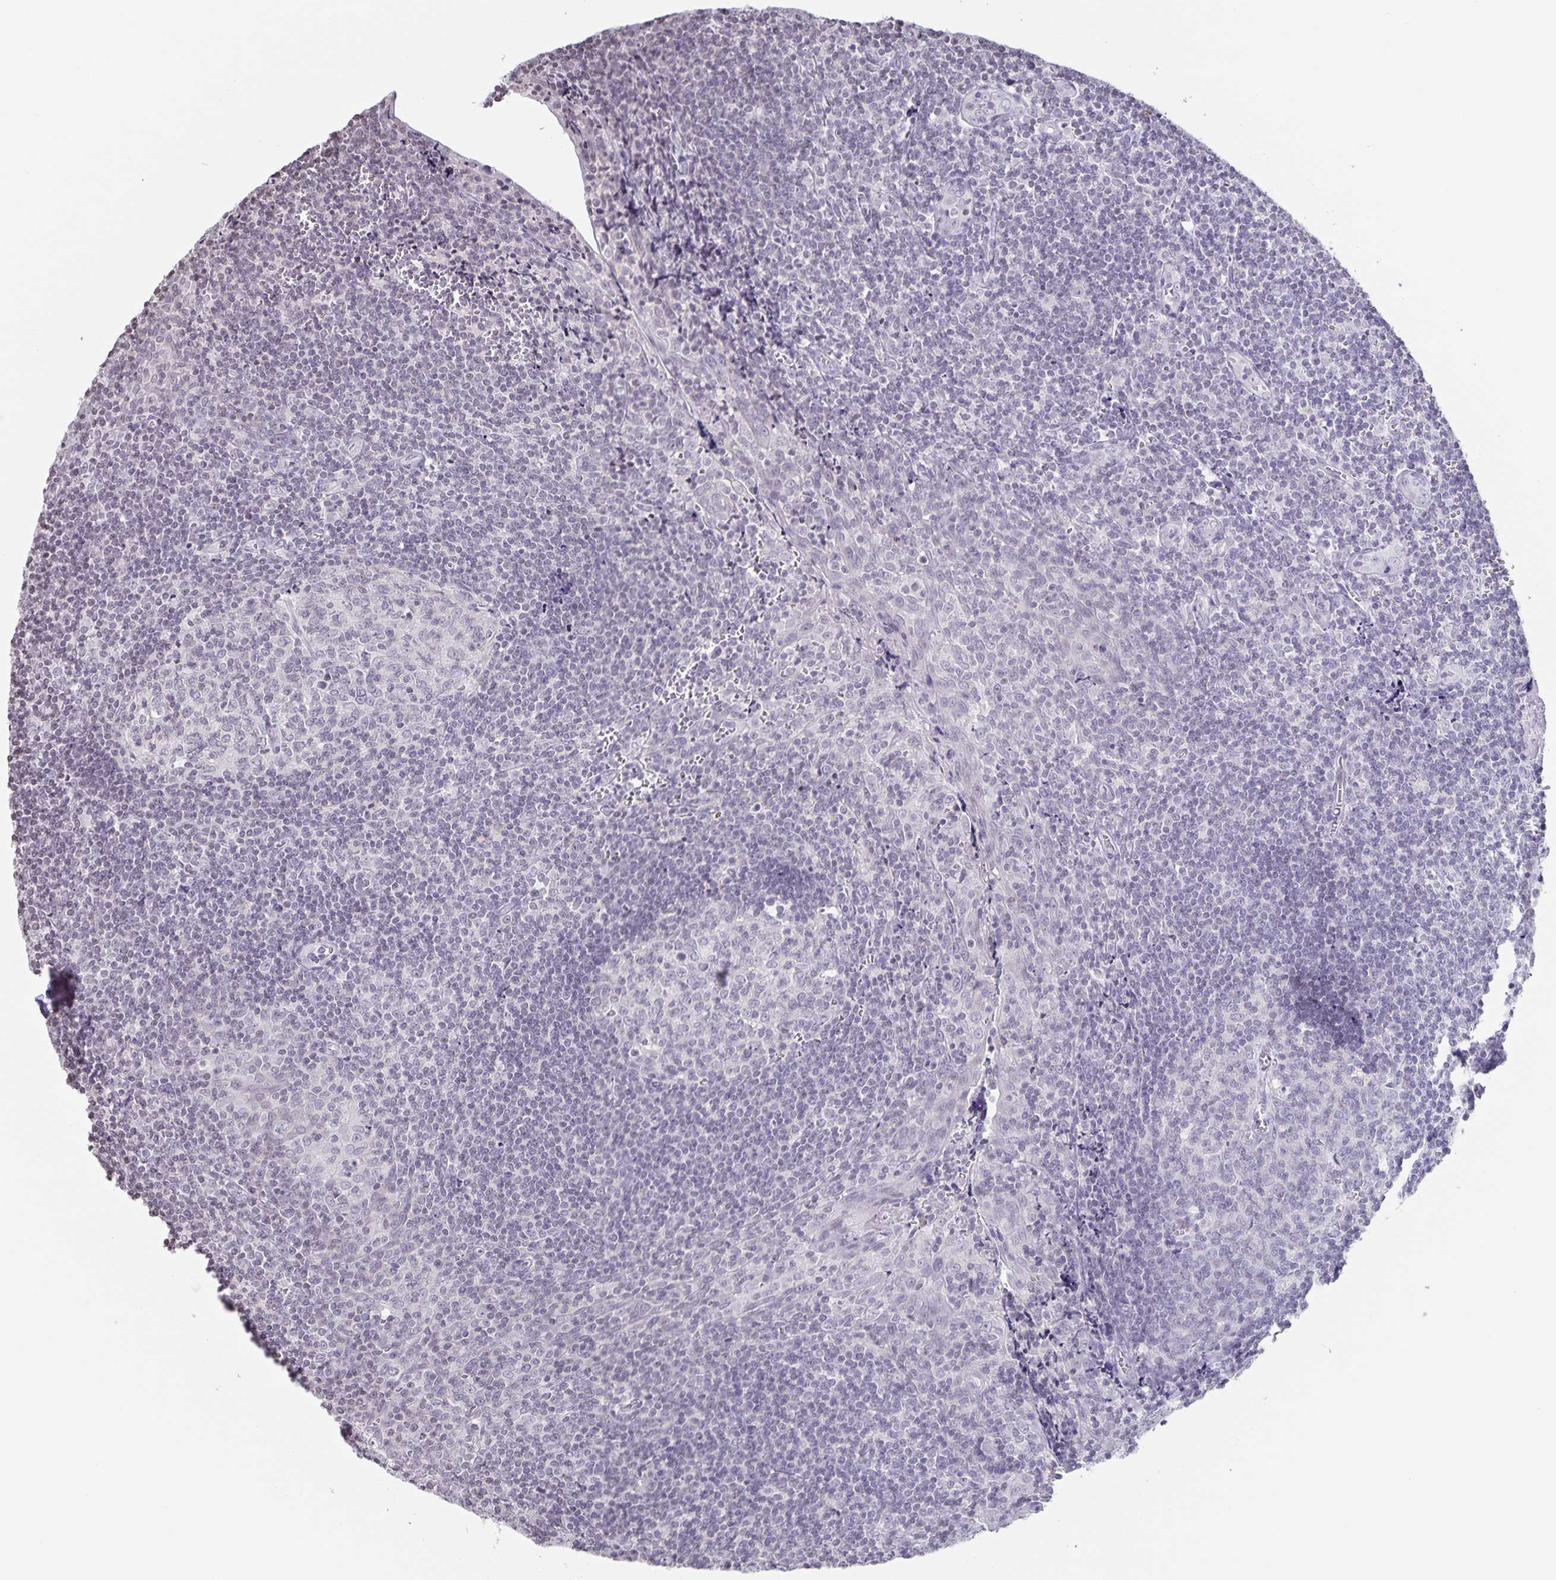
{"staining": {"intensity": "negative", "quantity": "none", "location": "none"}, "tissue": "tonsil", "cell_type": "Germinal center cells", "image_type": "normal", "snomed": [{"axis": "morphology", "description": "Normal tissue, NOS"}, {"axis": "morphology", "description": "Inflammation, NOS"}, {"axis": "topography", "description": "Tonsil"}], "caption": "High power microscopy photomicrograph of an immunohistochemistry (IHC) histopathology image of normal tonsil, revealing no significant positivity in germinal center cells. Brightfield microscopy of IHC stained with DAB (3,3'-diaminobenzidine) (brown) and hematoxylin (blue), captured at high magnification.", "gene": "AQP4", "patient": {"sex": "female", "age": 31}}